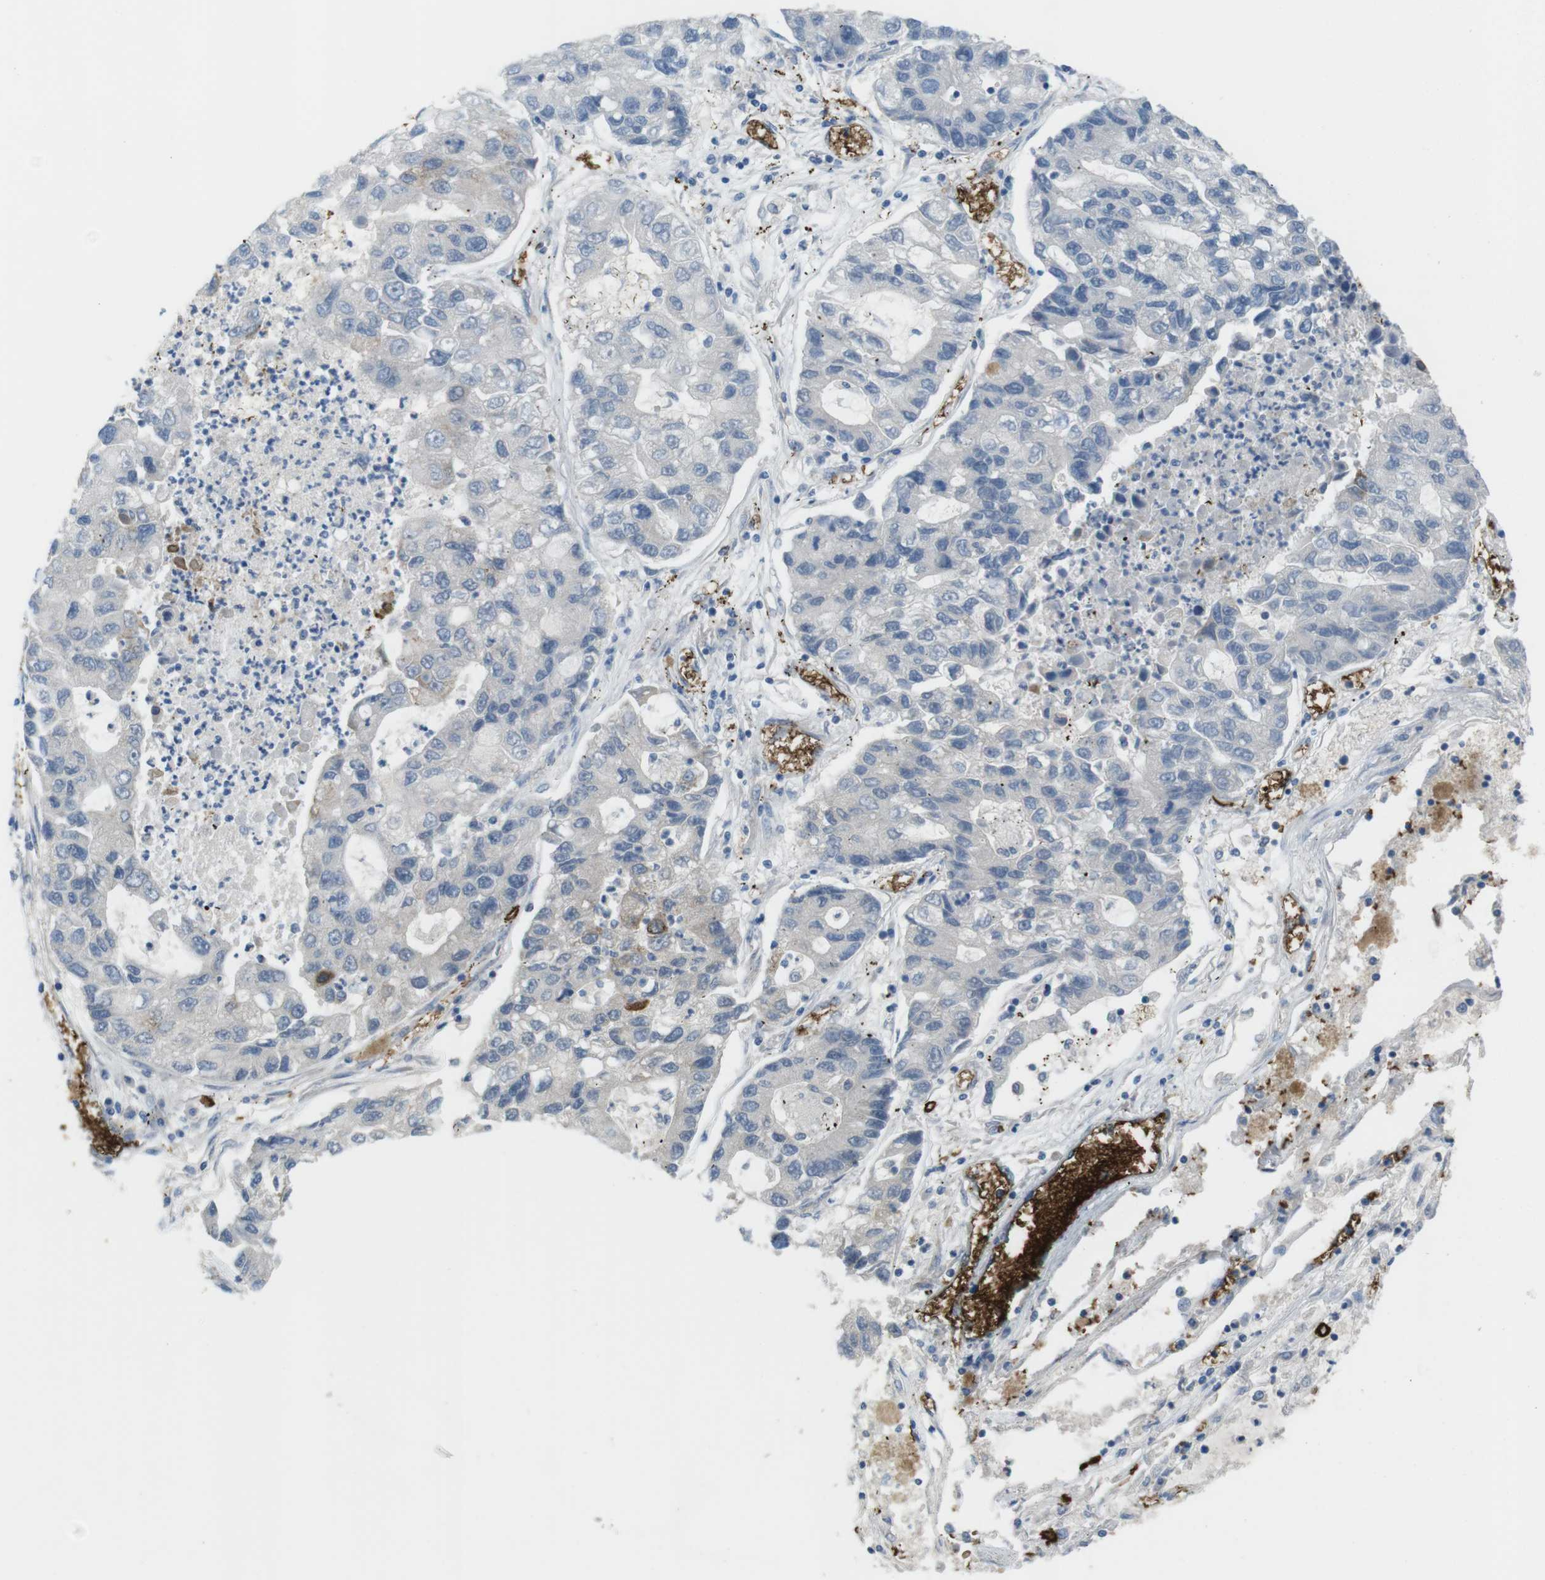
{"staining": {"intensity": "negative", "quantity": "none", "location": "none"}, "tissue": "lung cancer", "cell_type": "Tumor cells", "image_type": "cancer", "snomed": [{"axis": "morphology", "description": "Adenocarcinoma, NOS"}, {"axis": "topography", "description": "Lung"}], "caption": "The IHC image has no significant staining in tumor cells of lung cancer (adenocarcinoma) tissue.", "gene": "GYPA", "patient": {"sex": "female", "age": 51}}